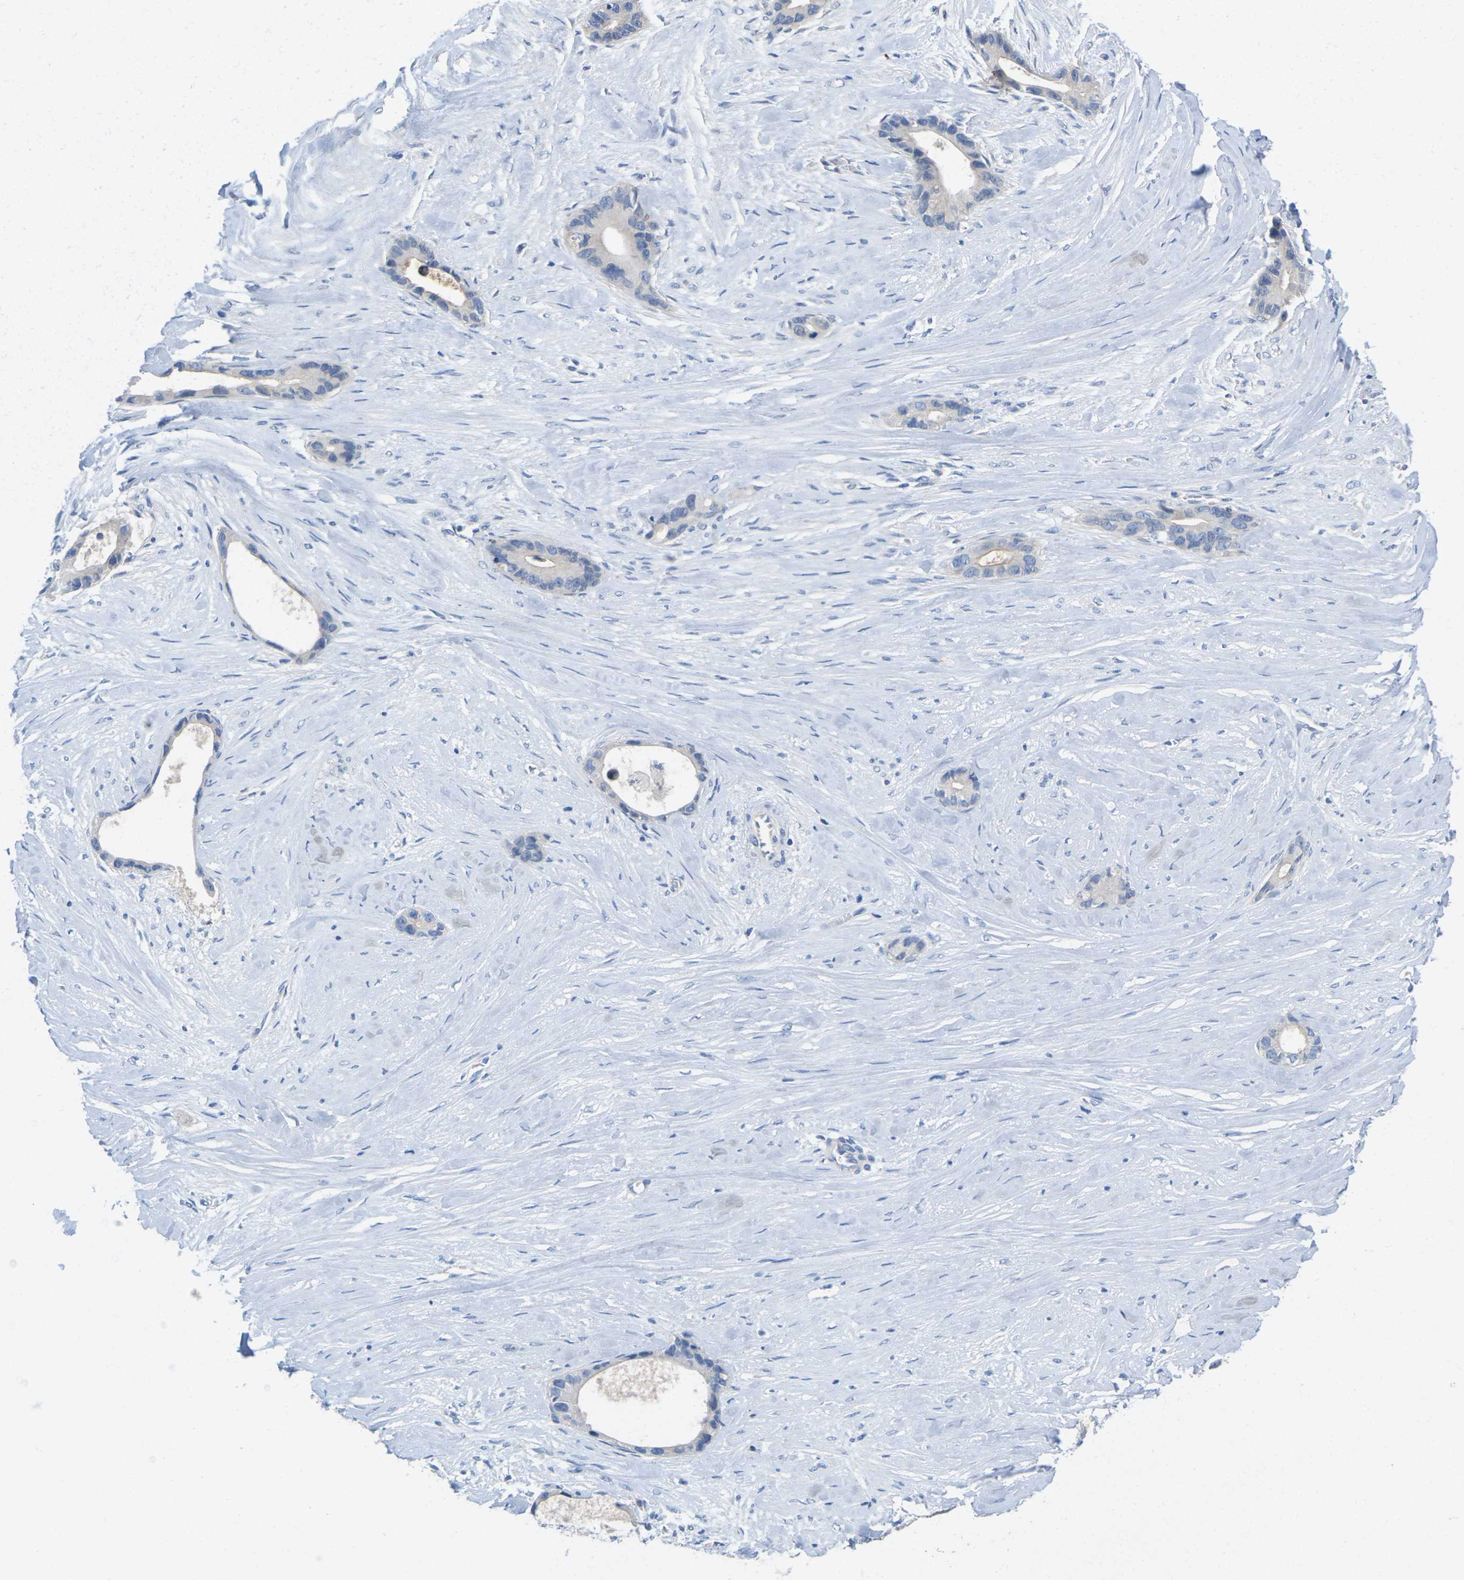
{"staining": {"intensity": "negative", "quantity": "none", "location": "none"}, "tissue": "liver cancer", "cell_type": "Tumor cells", "image_type": "cancer", "snomed": [{"axis": "morphology", "description": "Cholangiocarcinoma"}, {"axis": "topography", "description": "Liver"}], "caption": "Tumor cells show no significant protein positivity in liver cancer (cholangiocarcinoma).", "gene": "TNNI3", "patient": {"sex": "female", "age": 55}}